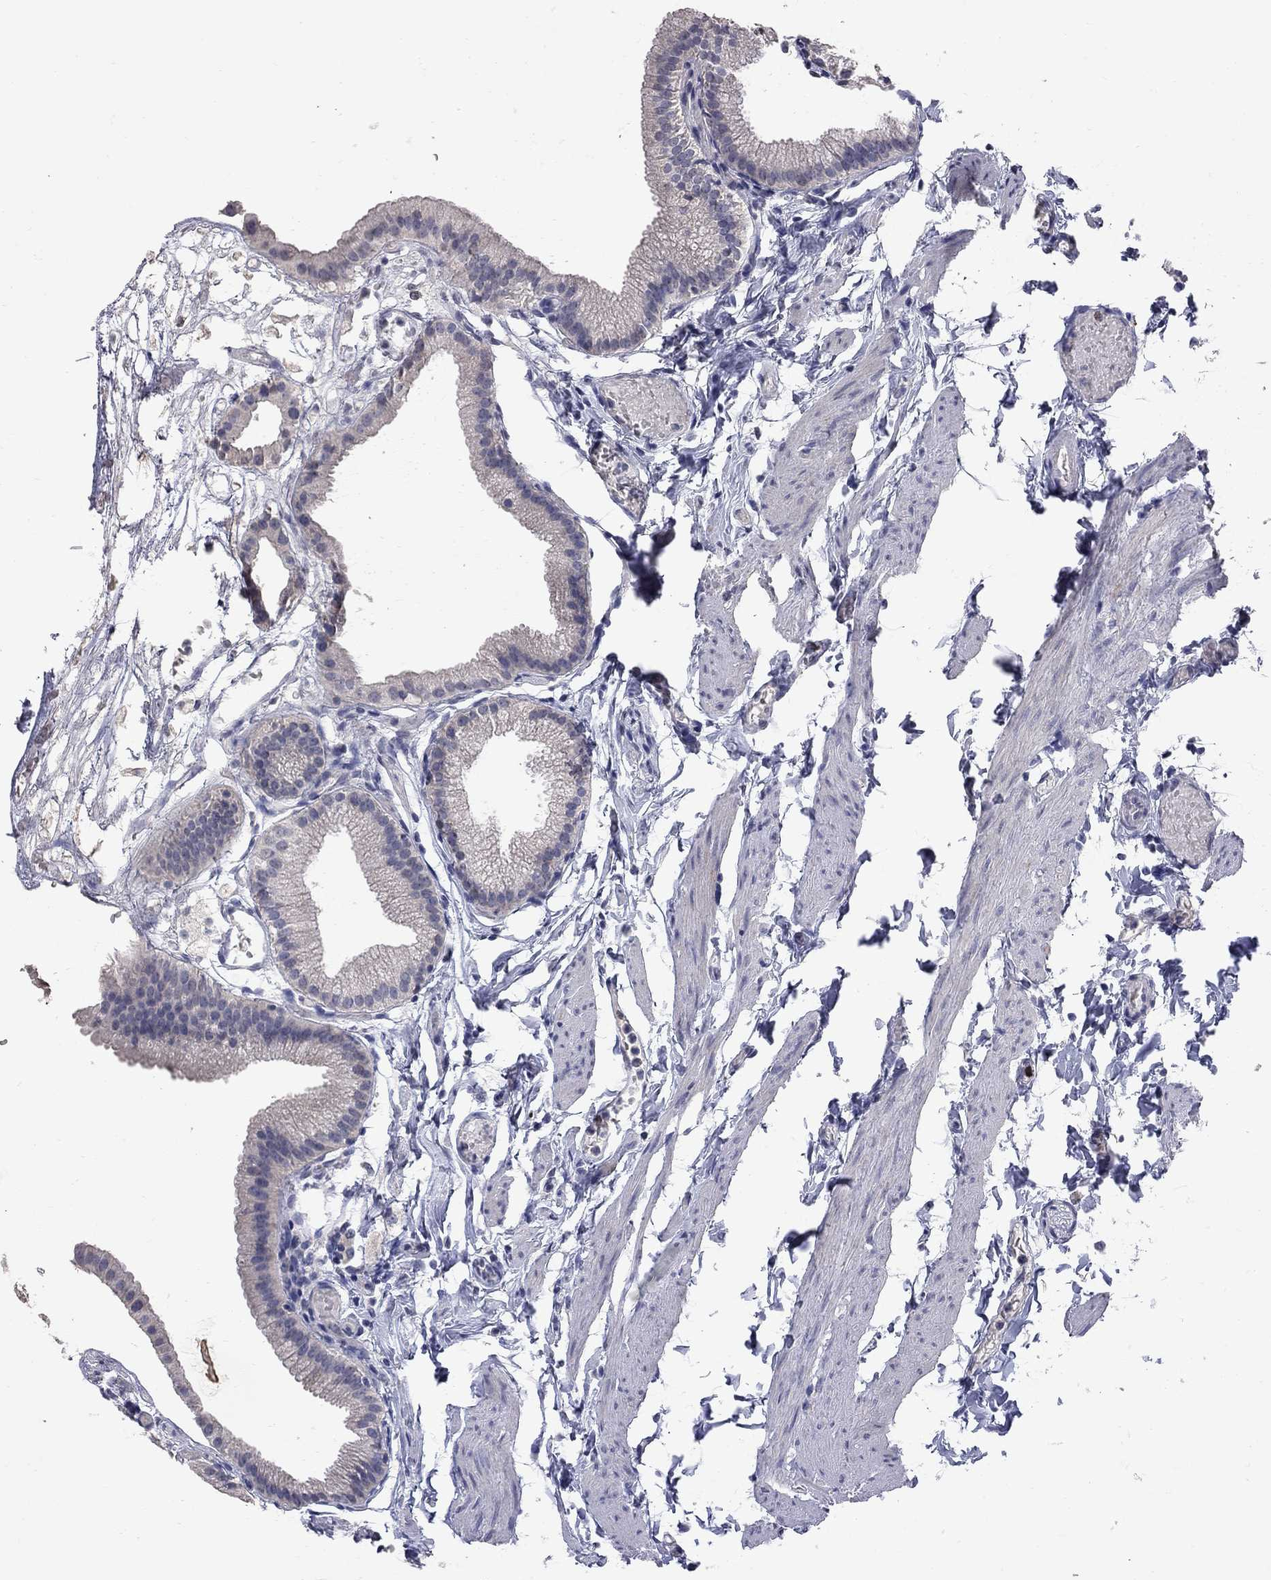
{"staining": {"intensity": "negative", "quantity": "none", "location": "none"}, "tissue": "gallbladder", "cell_type": "Glandular cells", "image_type": "normal", "snomed": [{"axis": "morphology", "description": "Normal tissue, NOS"}, {"axis": "topography", "description": "Gallbladder"}], "caption": "Photomicrograph shows no significant protein positivity in glandular cells of normal gallbladder. Nuclei are stained in blue.", "gene": "NOS2", "patient": {"sex": "female", "age": 45}}